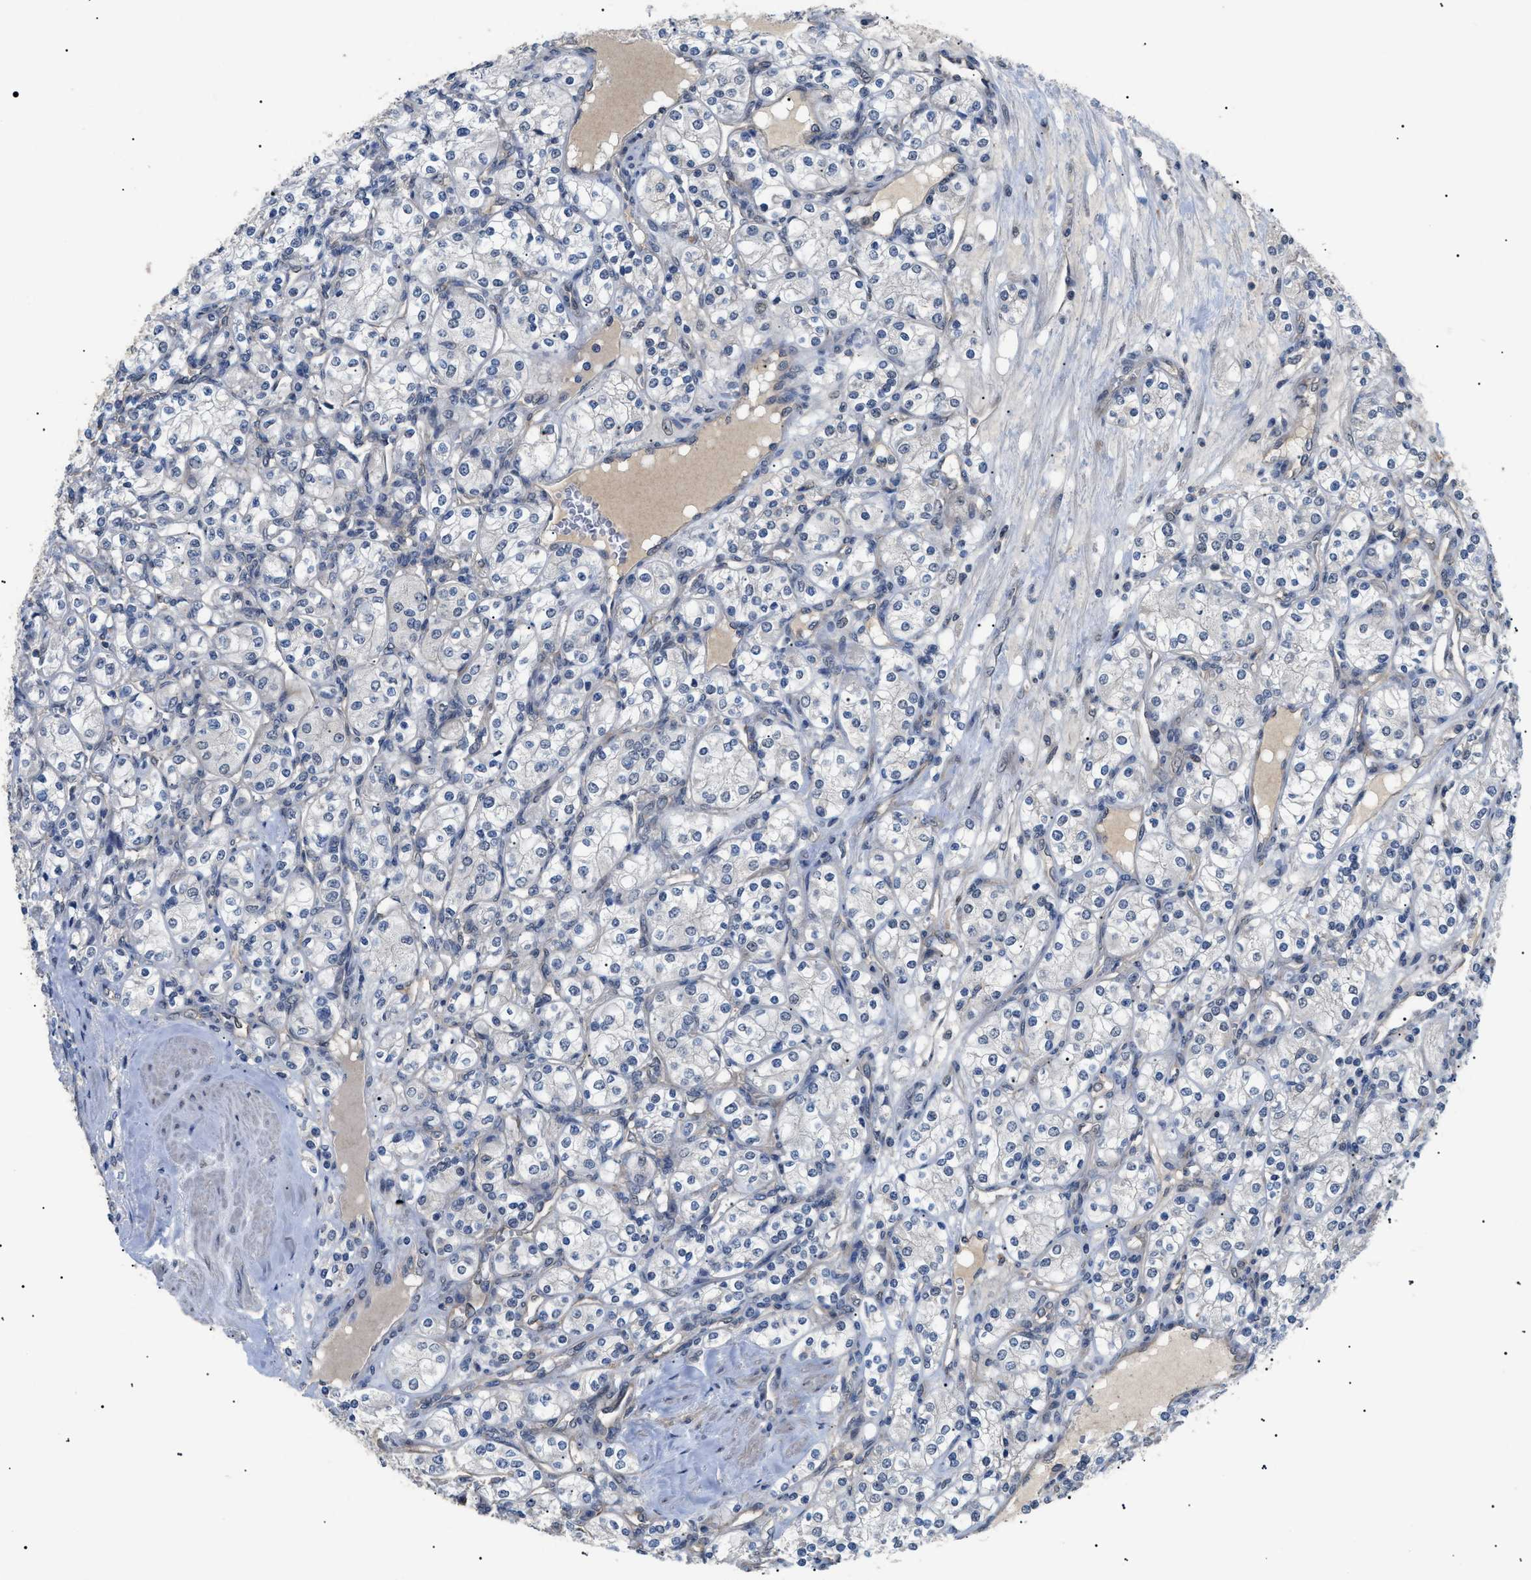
{"staining": {"intensity": "negative", "quantity": "none", "location": "none"}, "tissue": "renal cancer", "cell_type": "Tumor cells", "image_type": "cancer", "snomed": [{"axis": "morphology", "description": "Adenocarcinoma, NOS"}, {"axis": "topography", "description": "Kidney"}], "caption": "Tumor cells are negative for brown protein staining in renal adenocarcinoma.", "gene": "CRCP", "patient": {"sex": "male", "age": 77}}